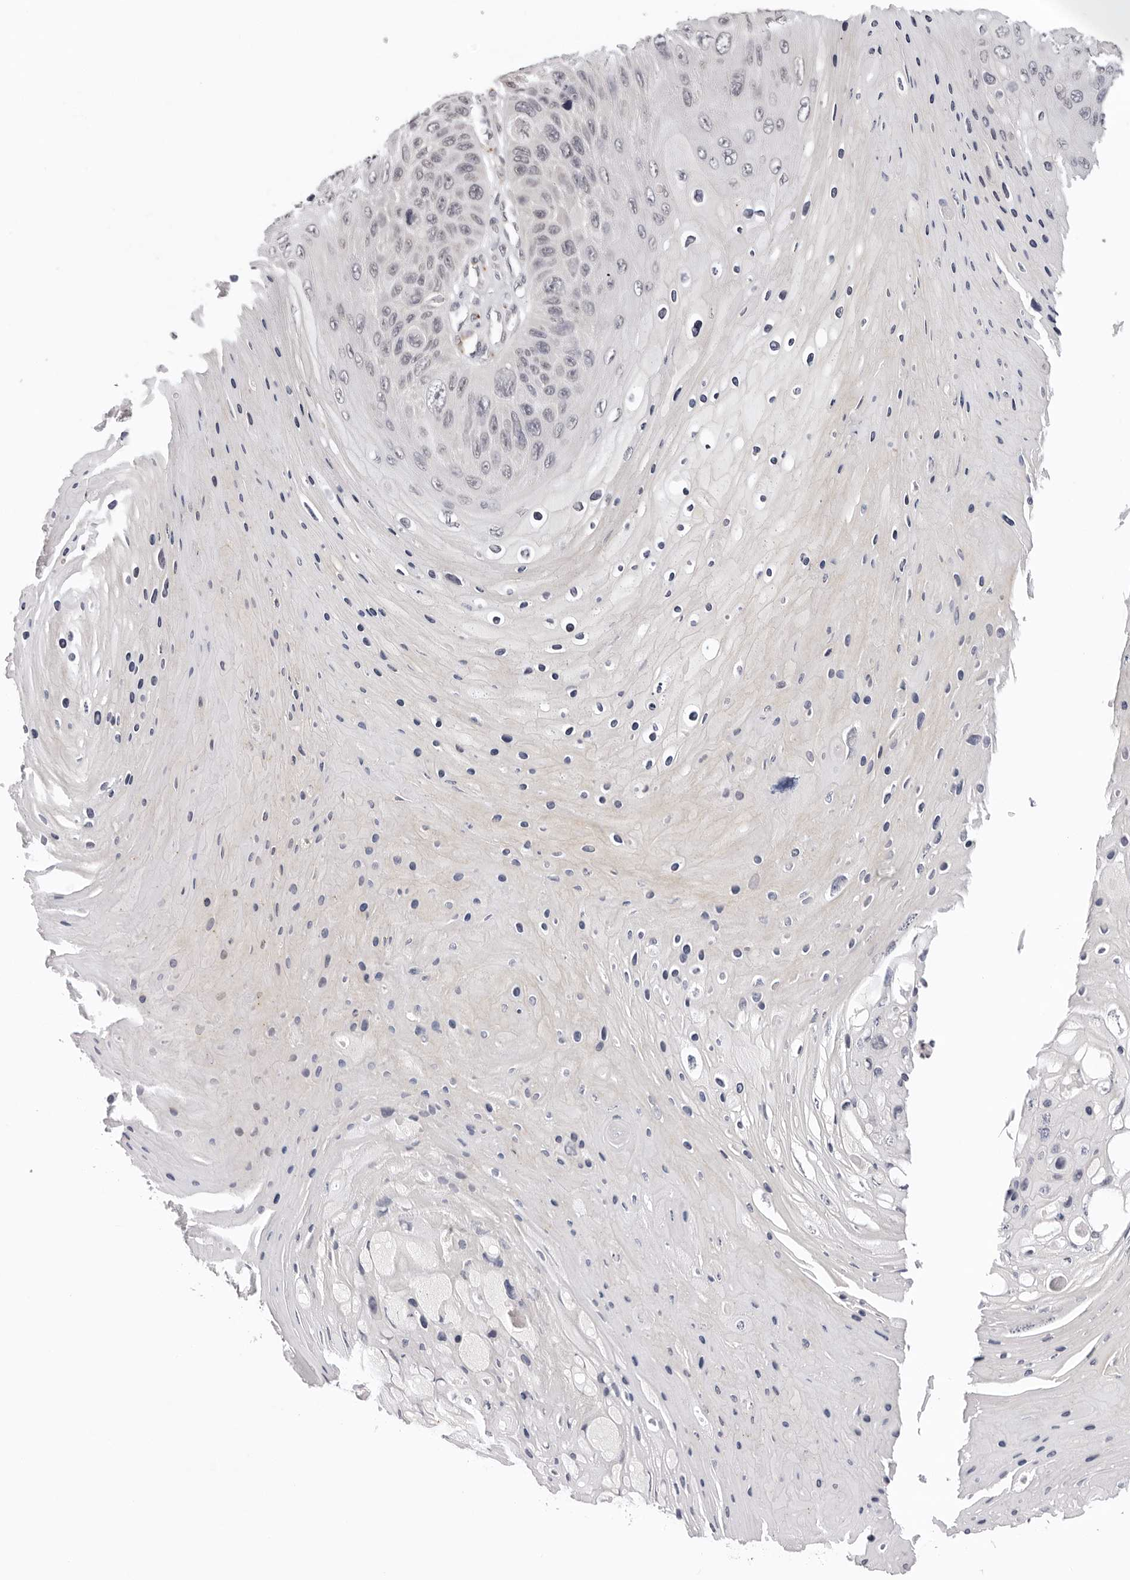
{"staining": {"intensity": "negative", "quantity": "none", "location": "none"}, "tissue": "skin cancer", "cell_type": "Tumor cells", "image_type": "cancer", "snomed": [{"axis": "morphology", "description": "Squamous cell carcinoma, NOS"}, {"axis": "topography", "description": "Skin"}], "caption": "DAB (3,3'-diaminobenzidine) immunohistochemical staining of skin squamous cell carcinoma demonstrates no significant expression in tumor cells.", "gene": "IL17RA", "patient": {"sex": "female", "age": 88}}